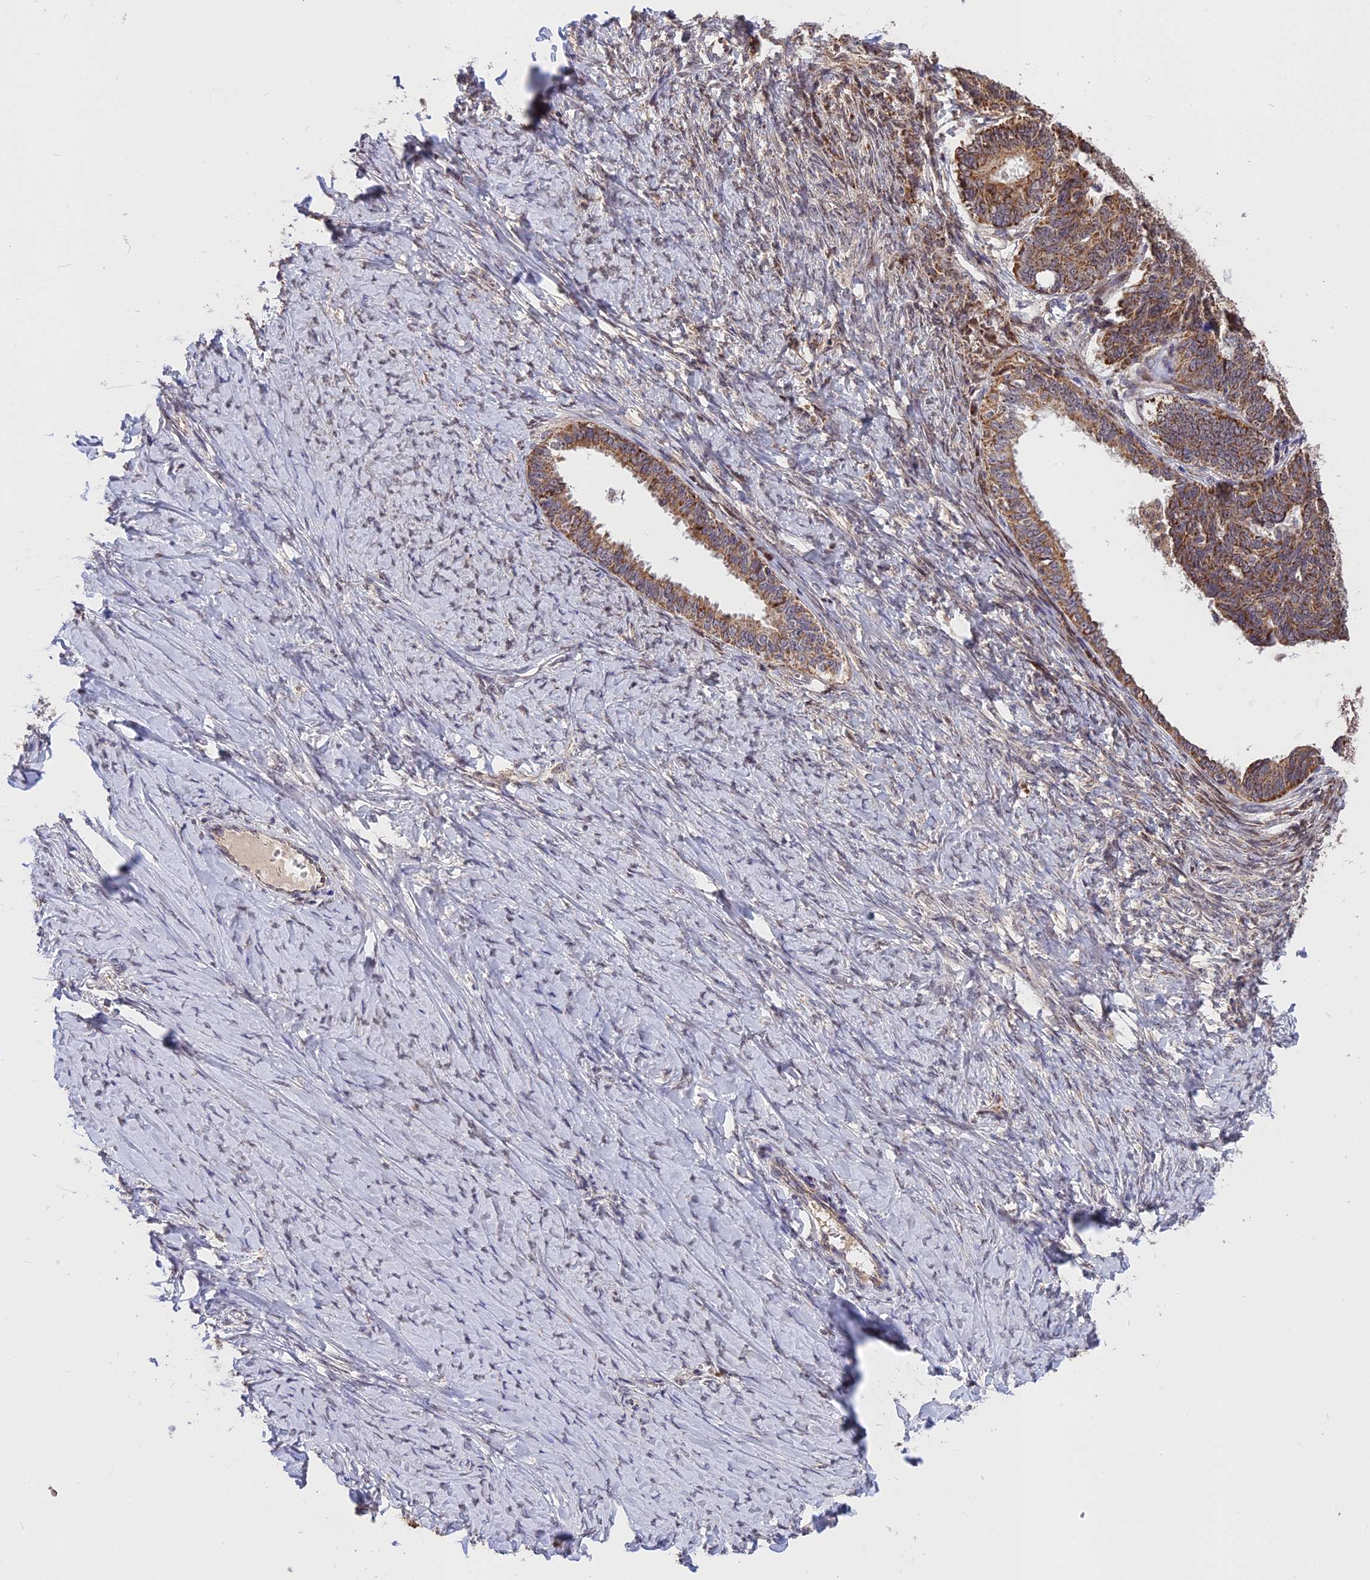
{"staining": {"intensity": "moderate", "quantity": ">75%", "location": "cytoplasmic/membranous"}, "tissue": "ovarian cancer", "cell_type": "Tumor cells", "image_type": "cancer", "snomed": [{"axis": "morphology", "description": "Cystadenocarcinoma, serous, NOS"}, {"axis": "topography", "description": "Ovary"}], "caption": "Serous cystadenocarcinoma (ovarian) stained with a brown dye demonstrates moderate cytoplasmic/membranous positive positivity in approximately >75% of tumor cells.", "gene": "RERGL", "patient": {"sex": "female", "age": 79}}